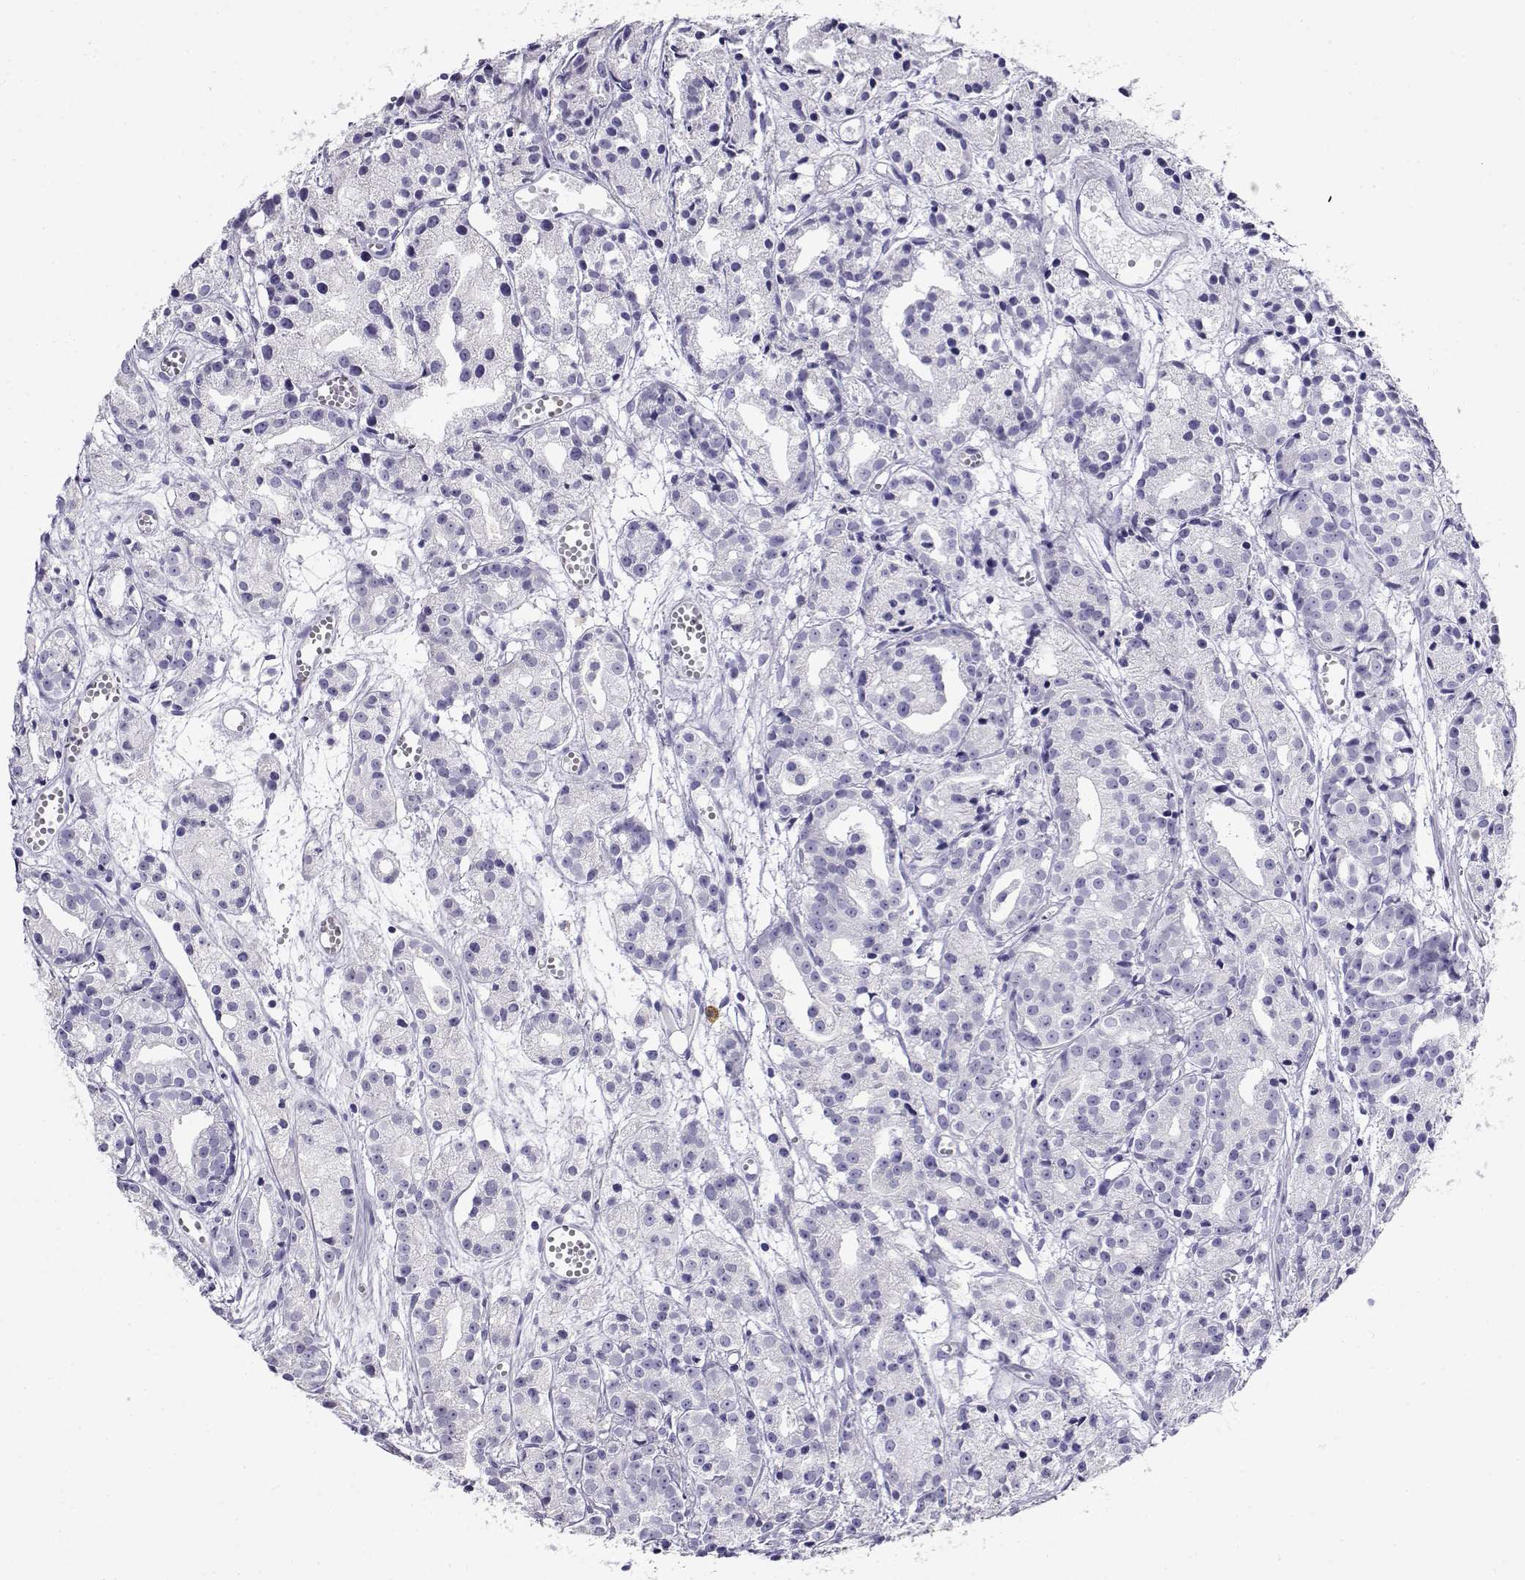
{"staining": {"intensity": "negative", "quantity": "none", "location": "none"}, "tissue": "prostate cancer", "cell_type": "Tumor cells", "image_type": "cancer", "snomed": [{"axis": "morphology", "description": "Adenocarcinoma, Medium grade"}, {"axis": "topography", "description": "Prostate"}], "caption": "Immunohistochemistry (IHC) image of human prostate cancer stained for a protein (brown), which demonstrates no staining in tumor cells.", "gene": "CABS1", "patient": {"sex": "male", "age": 74}}